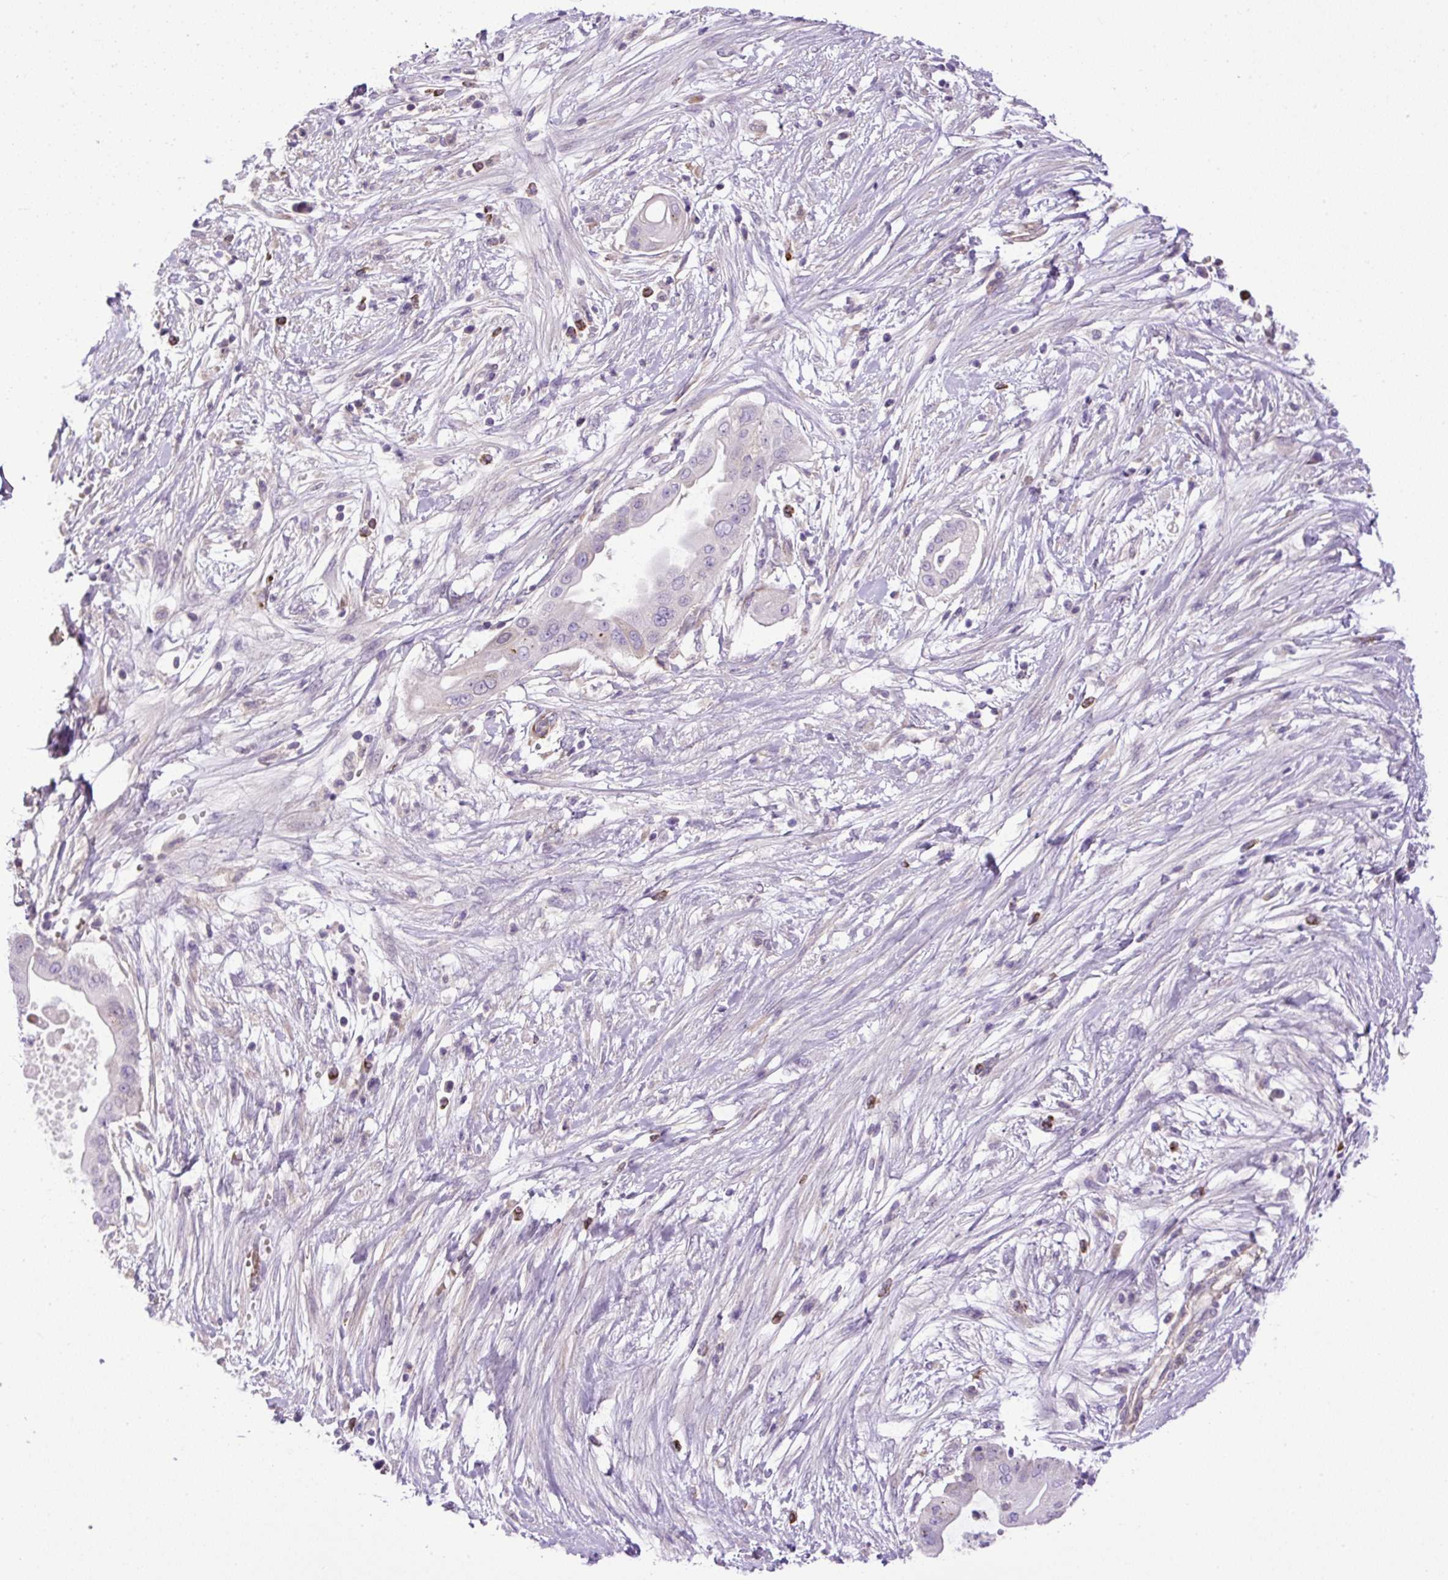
{"staining": {"intensity": "negative", "quantity": "none", "location": "none"}, "tissue": "pancreatic cancer", "cell_type": "Tumor cells", "image_type": "cancer", "snomed": [{"axis": "morphology", "description": "Adenocarcinoma, NOS"}, {"axis": "topography", "description": "Pancreas"}], "caption": "This micrograph is of adenocarcinoma (pancreatic) stained with IHC to label a protein in brown with the nuclei are counter-stained blue. There is no positivity in tumor cells.", "gene": "VWA7", "patient": {"sex": "male", "age": 68}}